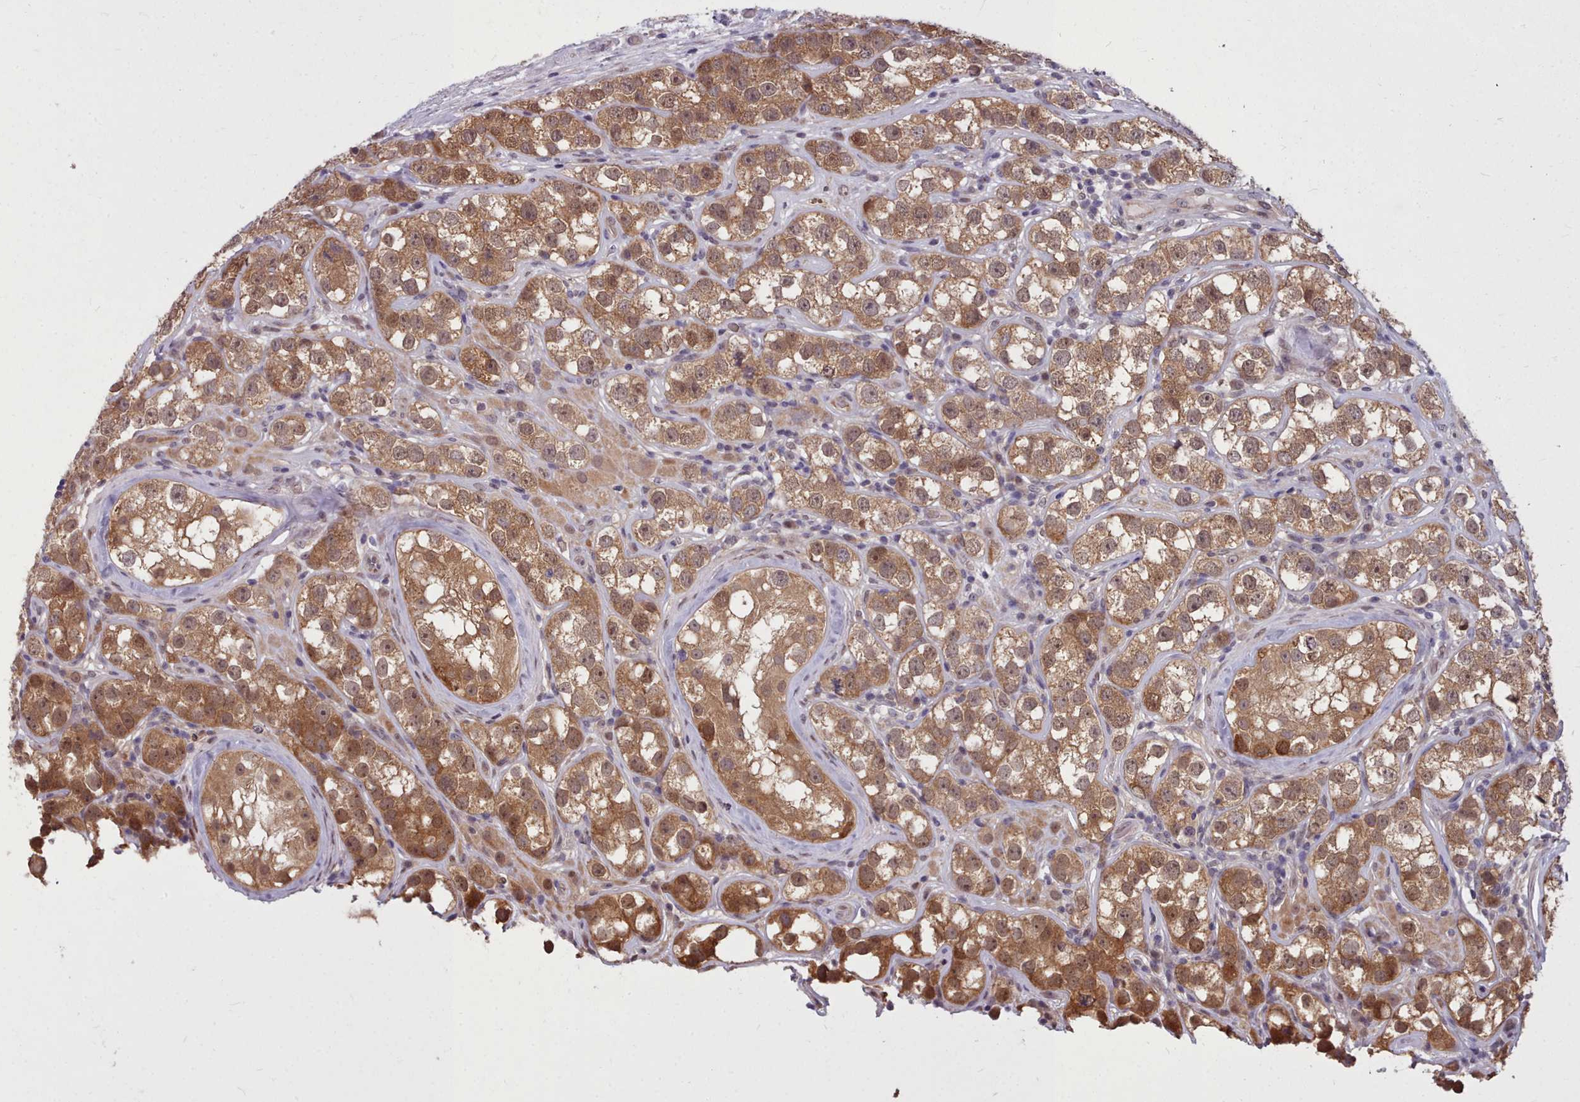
{"staining": {"intensity": "moderate", "quantity": ">75%", "location": "cytoplasmic/membranous"}, "tissue": "testis cancer", "cell_type": "Tumor cells", "image_type": "cancer", "snomed": [{"axis": "morphology", "description": "Seminoma, NOS"}, {"axis": "topography", "description": "Testis"}], "caption": "Brown immunohistochemical staining in human testis cancer reveals moderate cytoplasmic/membranous positivity in approximately >75% of tumor cells.", "gene": "AHCY", "patient": {"sex": "male", "age": 28}}